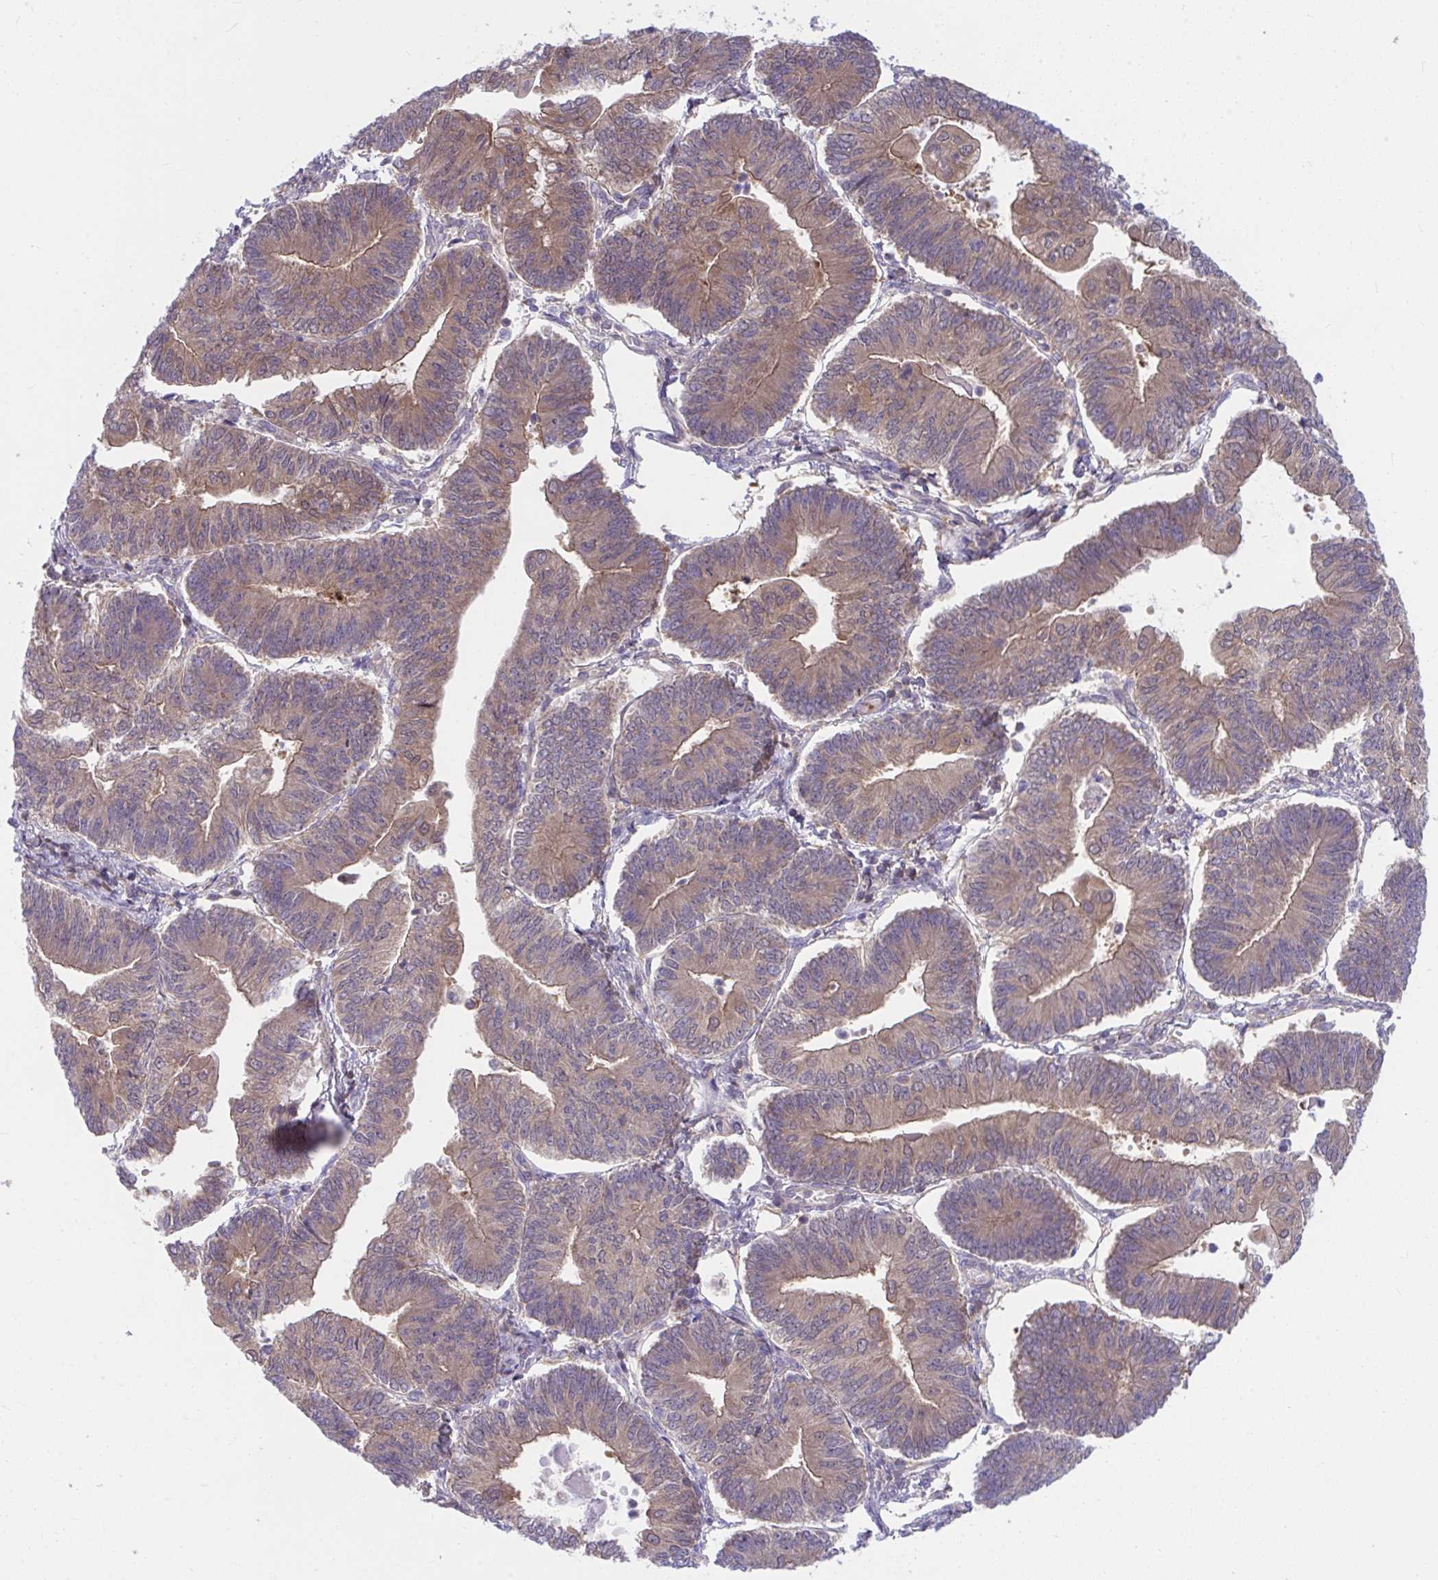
{"staining": {"intensity": "weak", "quantity": ">75%", "location": "cytoplasmic/membranous"}, "tissue": "endometrial cancer", "cell_type": "Tumor cells", "image_type": "cancer", "snomed": [{"axis": "morphology", "description": "Adenocarcinoma, NOS"}, {"axis": "topography", "description": "Endometrium"}], "caption": "High-power microscopy captured an immunohistochemistry (IHC) photomicrograph of adenocarcinoma (endometrial), revealing weak cytoplasmic/membranous staining in approximately >75% of tumor cells.", "gene": "PCDHB7", "patient": {"sex": "female", "age": 65}}